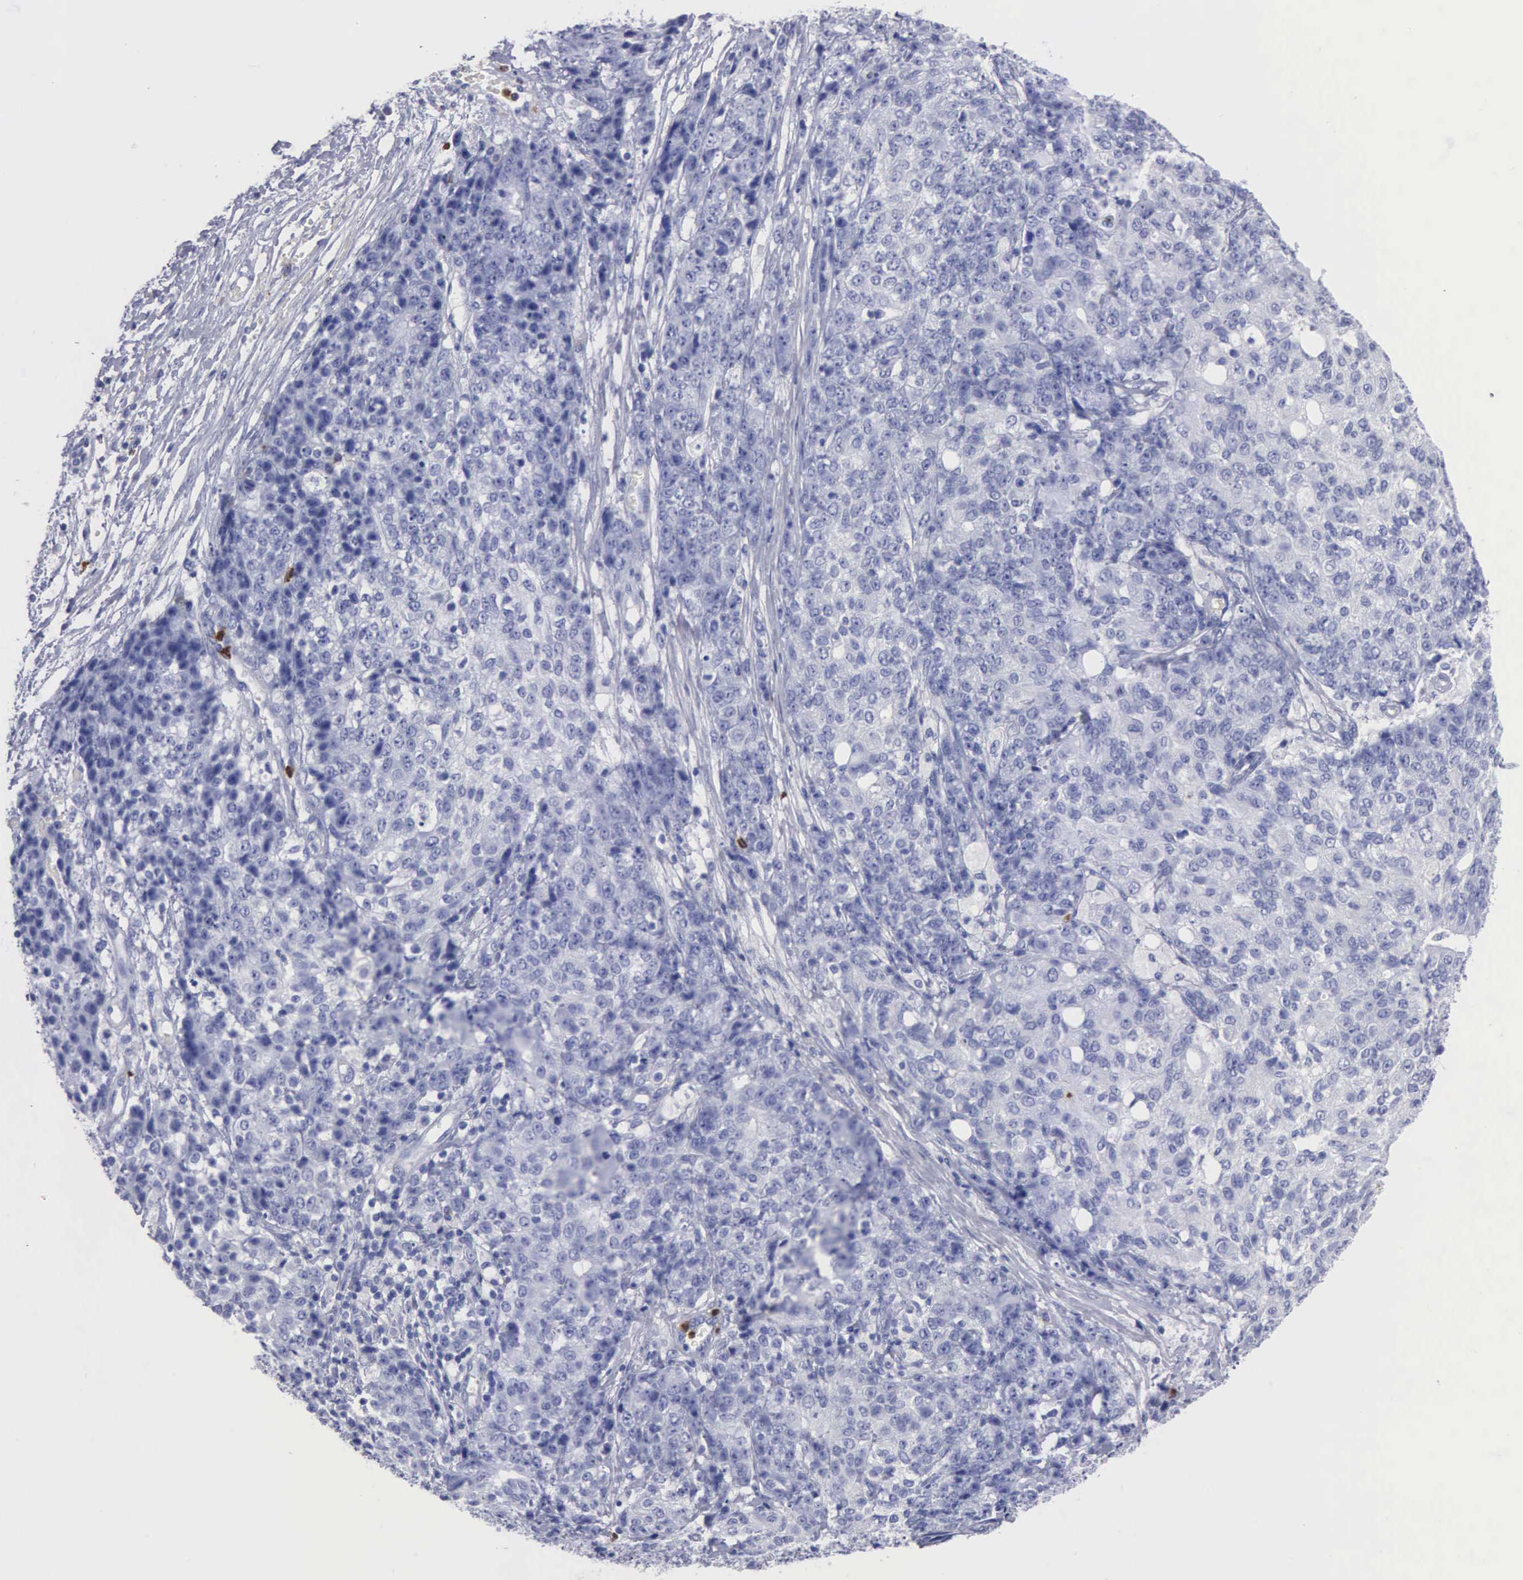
{"staining": {"intensity": "negative", "quantity": "none", "location": "none"}, "tissue": "ovarian cancer", "cell_type": "Tumor cells", "image_type": "cancer", "snomed": [{"axis": "morphology", "description": "Carcinoma, endometroid"}, {"axis": "topography", "description": "Ovary"}], "caption": "This is an immunohistochemistry (IHC) histopathology image of ovarian endometroid carcinoma. There is no expression in tumor cells.", "gene": "CTSG", "patient": {"sex": "female", "age": 42}}